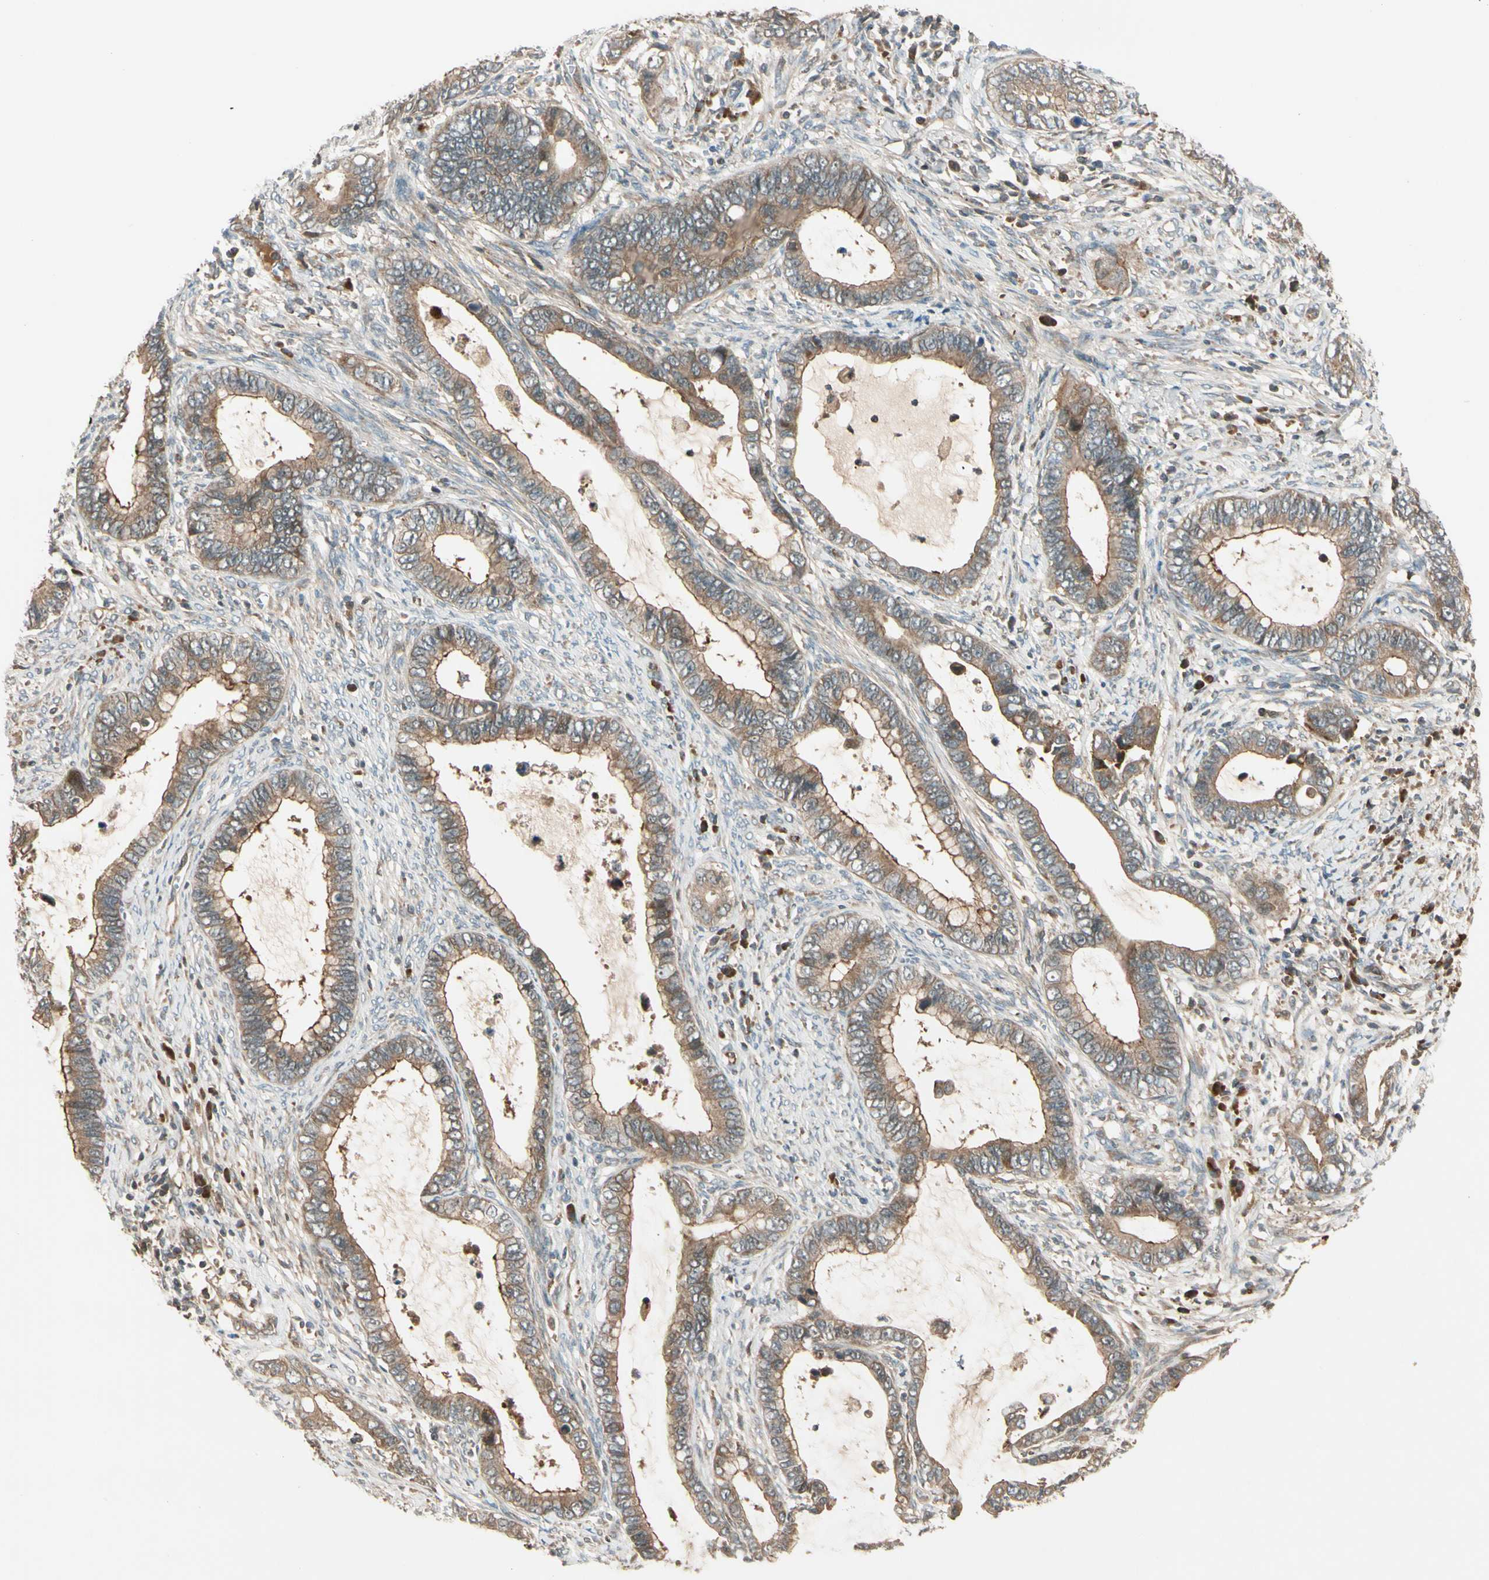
{"staining": {"intensity": "moderate", "quantity": ">75%", "location": "cytoplasmic/membranous"}, "tissue": "cervical cancer", "cell_type": "Tumor cells", "image_type": "cancer", "snomed": [{"axis": "morphology", "description": "Adenocarcinoma, NOS"}, {"axis": "topography", "description": "Cervix"}], "caption": "Immunohistochemistry (IHC) (DAB (3,3'-diaminobenzidine)) staining of human cervical adenocarcinoma demonstrates moderate cytoplasmic/membranous protein expression in approximately >75% of tumor cells. (Brightfield microscopy of DAB IHC at high magnification).", "gene": "ACVR1C", "patient": {"sex": "female", "age": 44}}